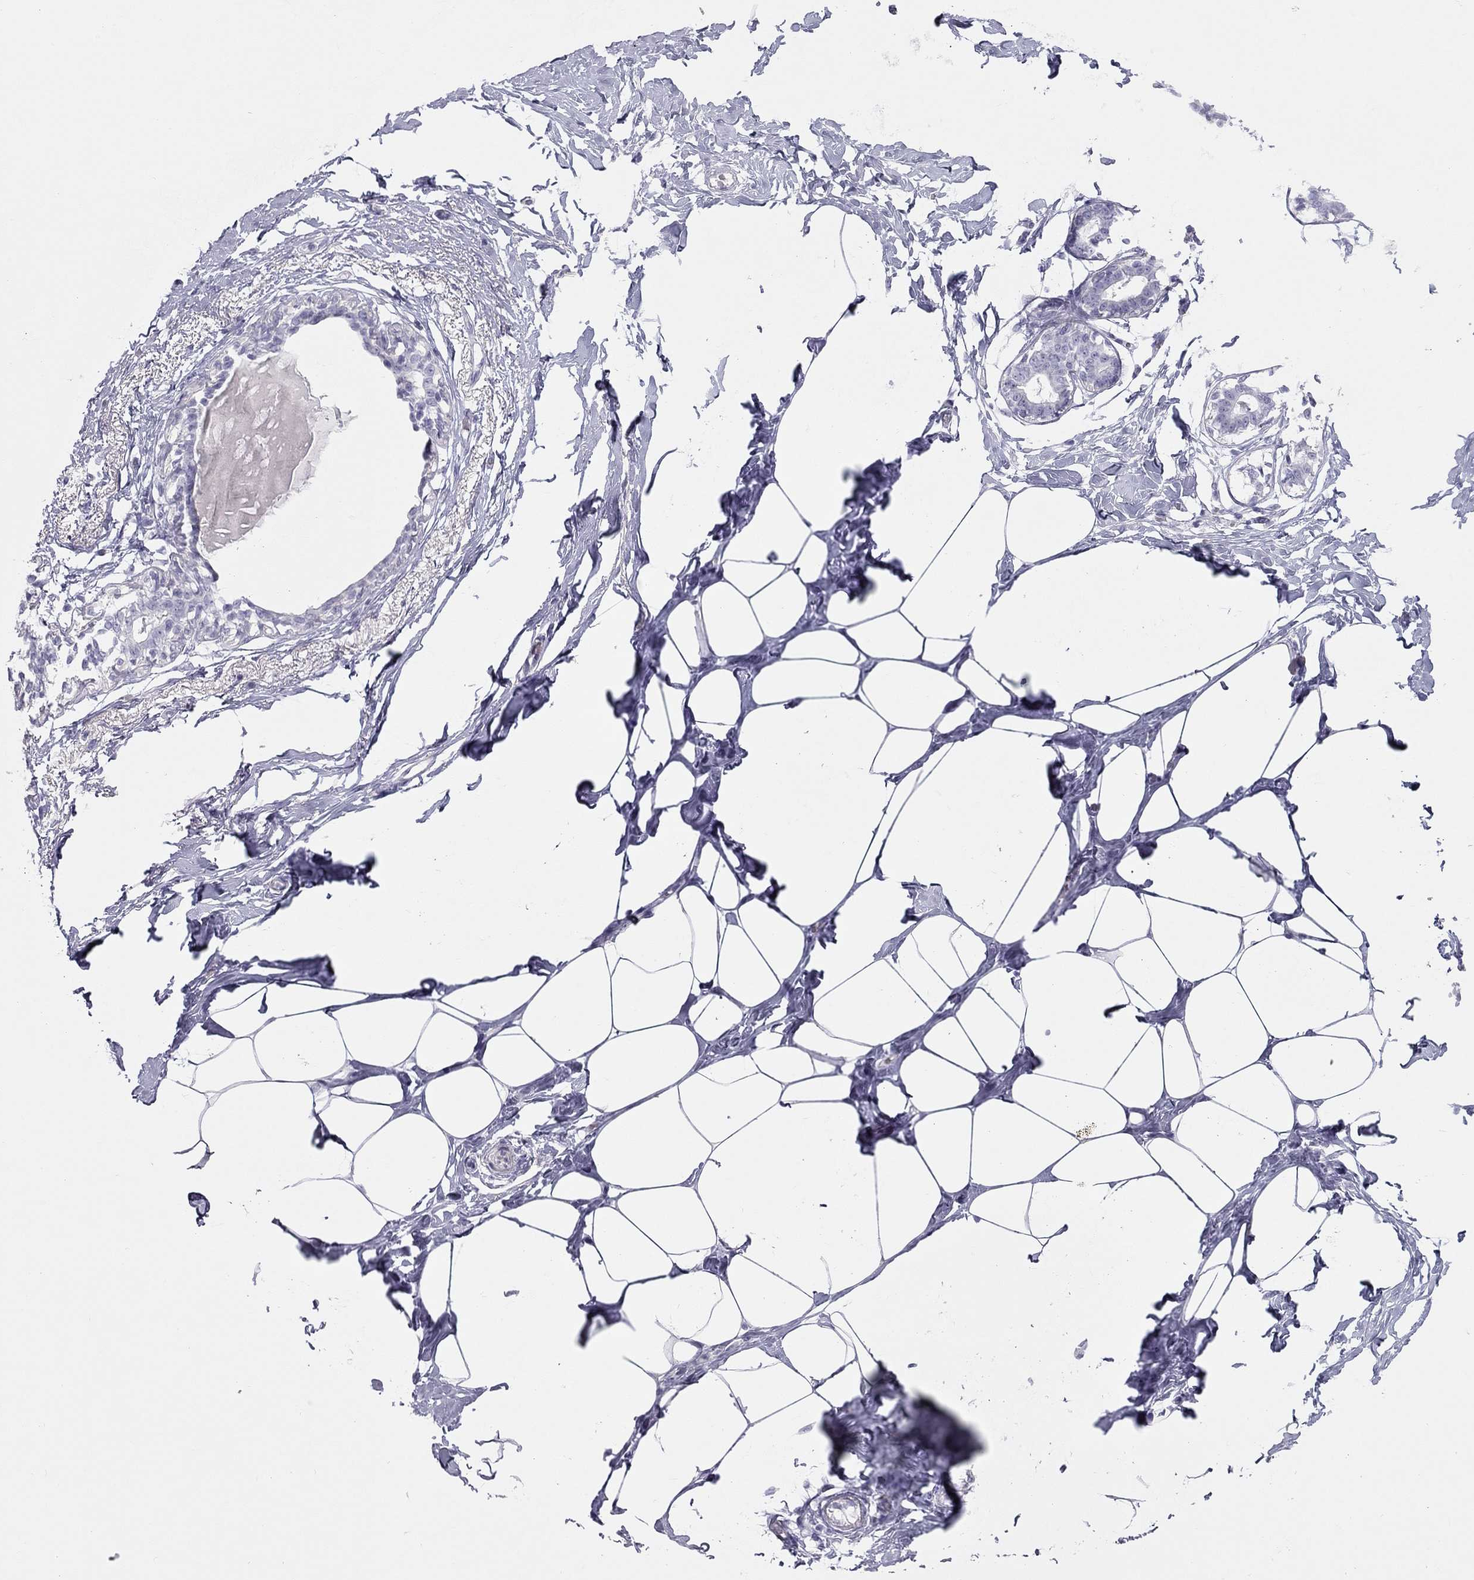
{"staining": {"intensity": "negative", "quantity": "none", "location": "none"}, "tissue": "breast", "cell_type": "Adipocytes", "image_type": "normal", "snomed": [{"axis": "morphology", "description": "Normal tissue, NOS"}, {"axis": "morphology", "description": "Lobular carcinoma, in situ"}, {"axis": "topography", "description": "Breast"}], "caption": "An image of human breast is negative for staining in adipocytes.", "gene": "SPATA12", "patient": {"sex": "female", "age": 35}}